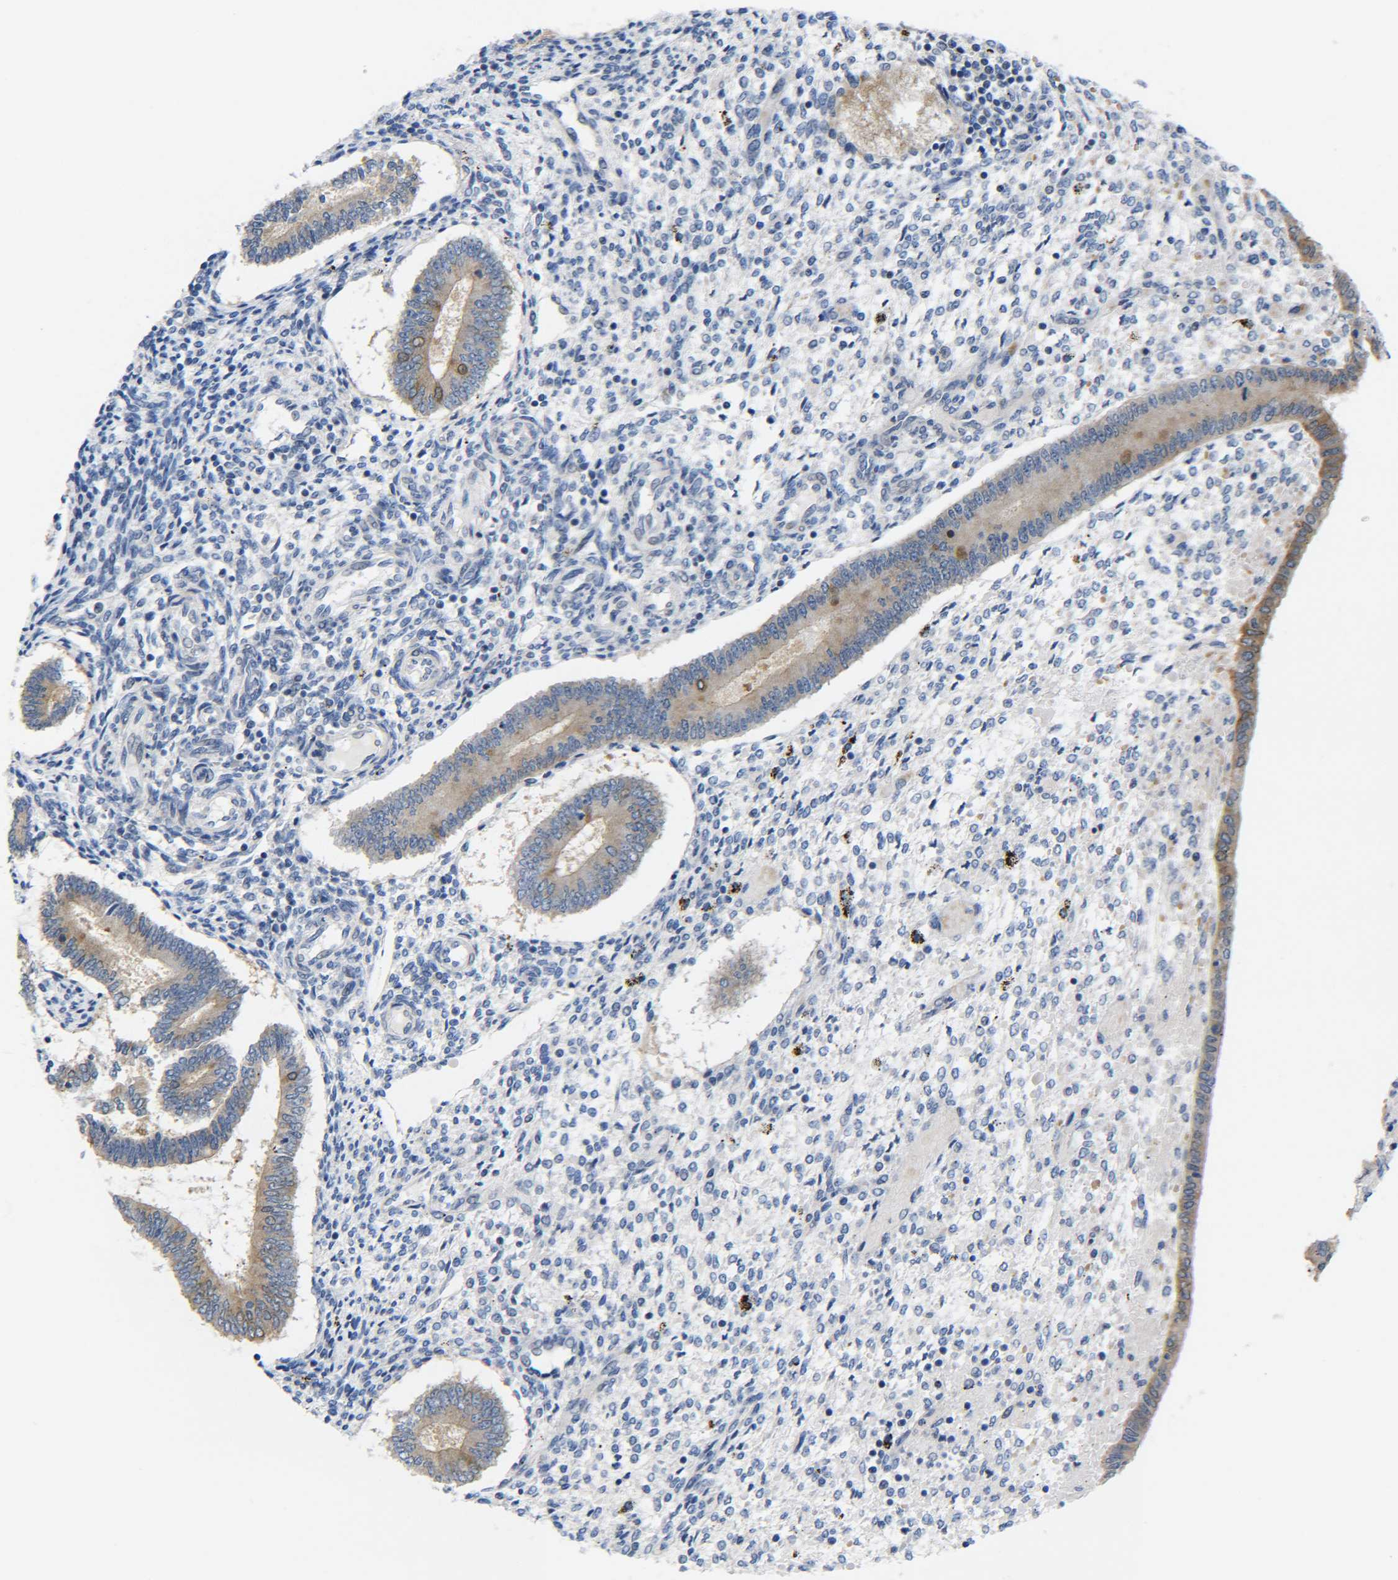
{"staining": {"intensity": "negative", "quantity": "none", "location": "none"}, "tissue": "endometrium", "cell_type": "Cells in endometrial stroma", "image_type": "normal", "snomed": [{"axis": "morphology", "description": "Normal tissue, NOS"}, {"axis": "topography", "description": "Endometrium"}], "caption": "IHC image of benign human endometrium stained for a protein (brown), which displays no positivity in cells in endometrial stroma. (DAB immunohistochemistry (IHC) visualized using brightfield microscopy, high magnification).", "gene": "CMTM1", "patient": {"sex": "female", "age": 42}}